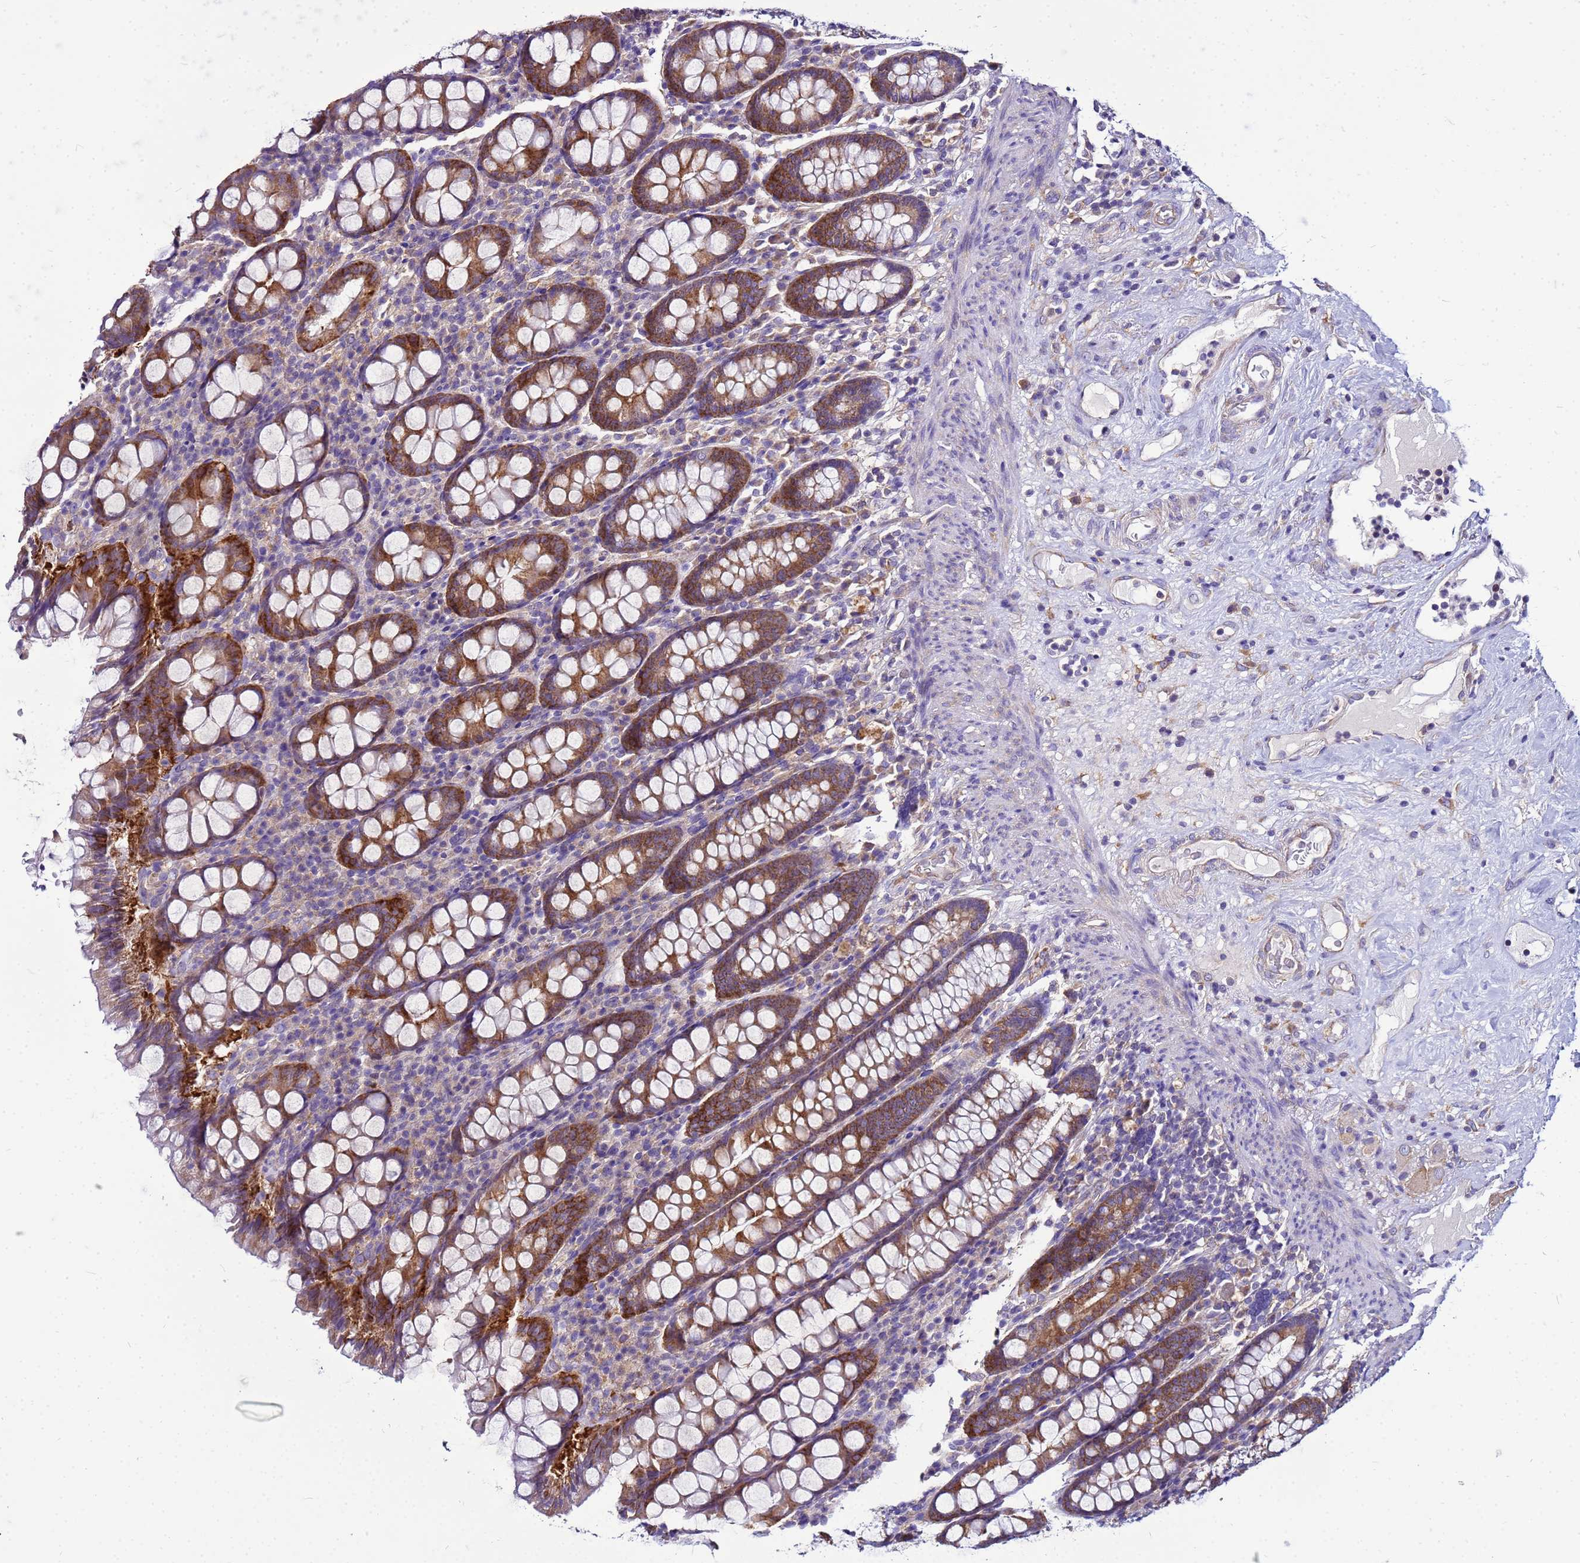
{"staining": {"intensity": "weak", "quantity": "25%-75%", "location": "cytoplasmic/membranous"}, "tissue": "colon", "cell_type": "Endothelial cells", "image_type": "normal", "snomed": [{"axis": "morphology", "description": "Normal tissue, NOS"}, {"axis": "topography", "description": "Colon"}], "caption": "Unremarkable colon displays weak cytoplasmic/membranous expression in about 25%-75% of endothelial cells.", "gene": "PKD1", "patient": {"sex": "female", "age": 79}}